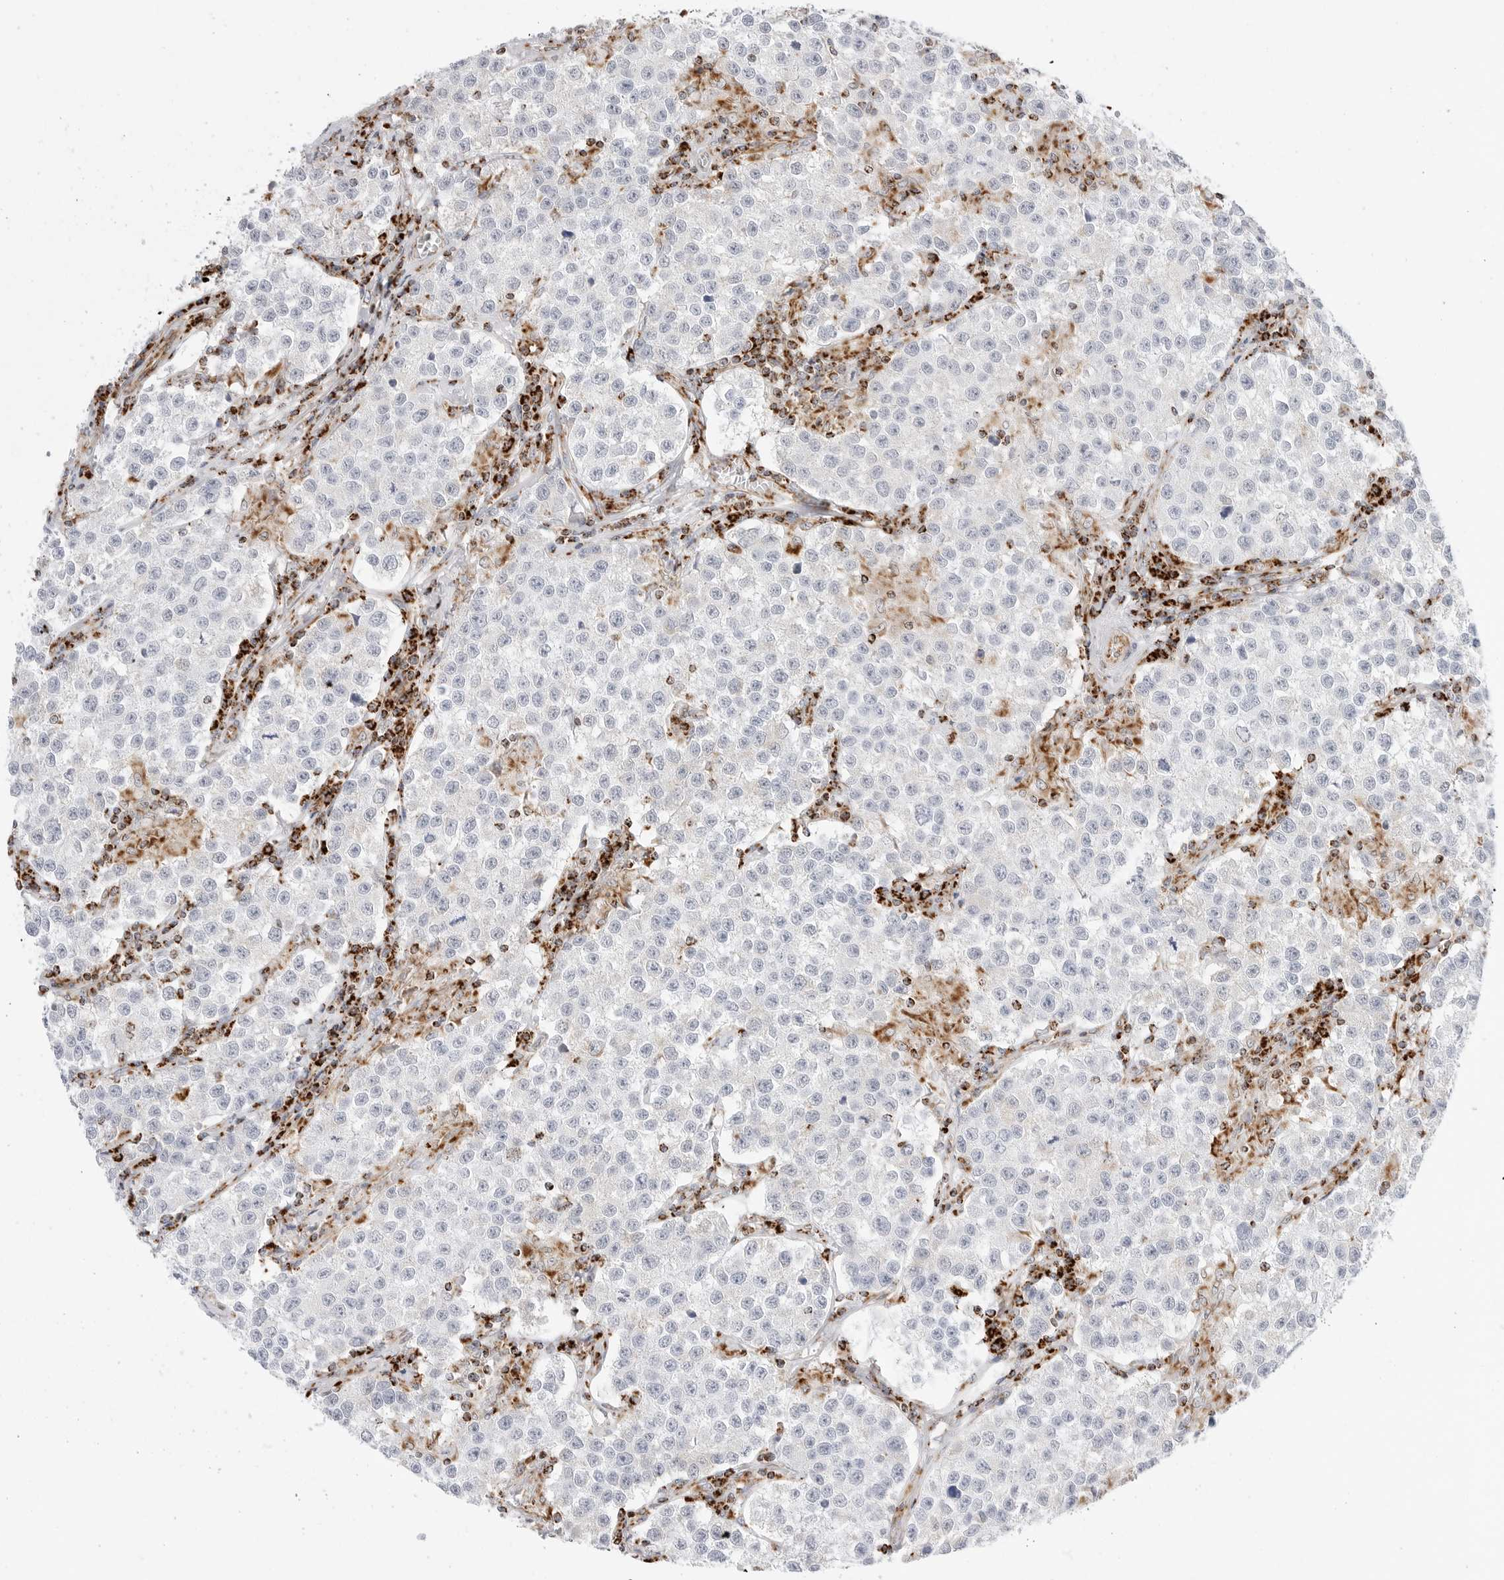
{"staining": {"intensity": "strong", "quantity": "25%-75%", "location": "cytoplasmic/membranous"}, "tissue": "testis cancer", "cell_type": "Tumor cells", "image_type": "cancer", "snomed": [{"axis": "morphology", "description": "Seminoma, NOS"}, {"axis": "morphology", "description": "Carcinoma, Embryonal, NOS"}, {"axis": "topography", "description": "Testis"}], "caption": "This photomicrograph exhibits immunohistochemistry staining of human testis cancer, with high strong cytoplasmic/membranous staining in approximately 25%-75% of tumor cells.", "gene": "ATP5IF1", "patient": {"sex": "male", "age": 43}}